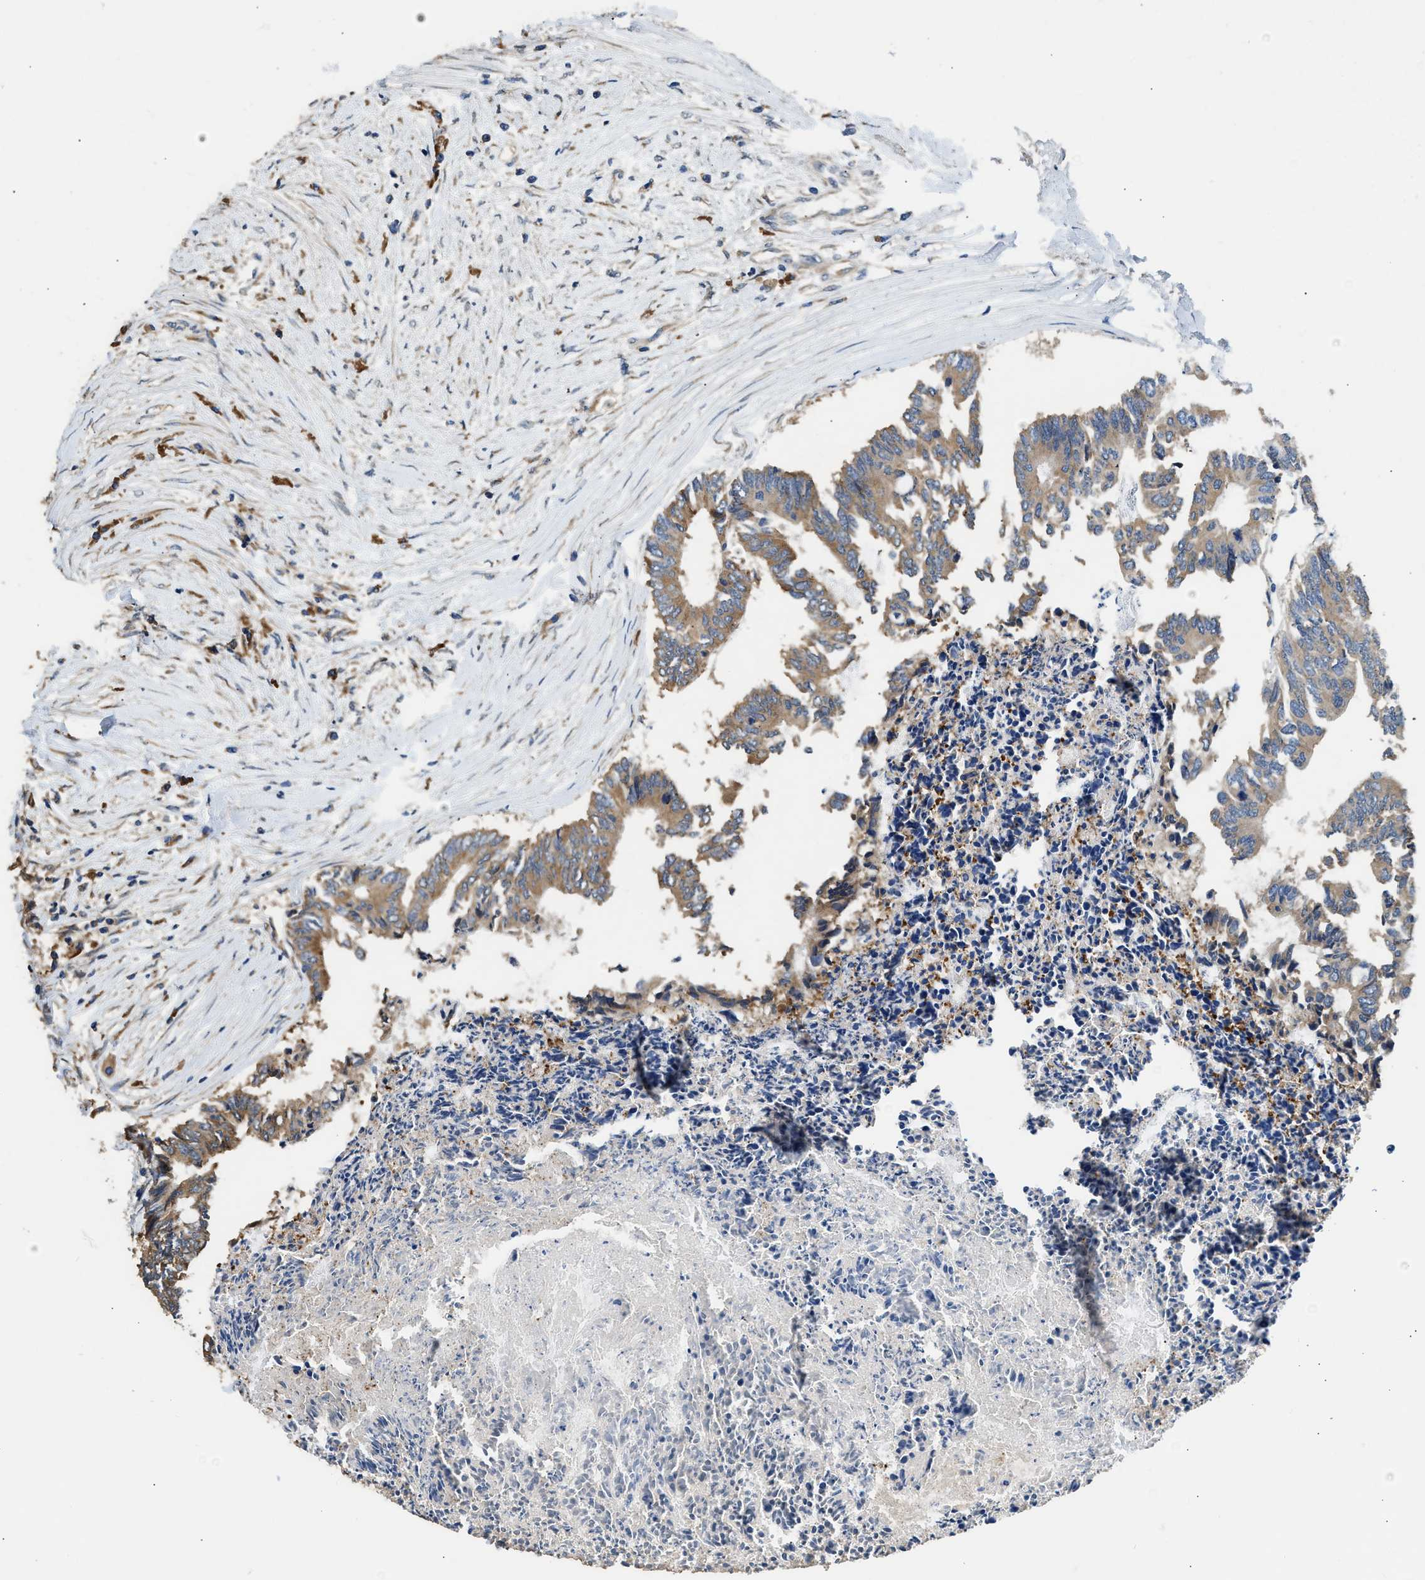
{"staining": {"intensity": "moderate", "quantity": ">75%", "location": "cytoplasmic/membranous"}, "tissue": "colorectal cancer", "cell_type": "Tumor cells", "image_type": "cancer", "snomed": [{"axis": "morphology", "description": "Adenocarcinoma, NOS"}, {"axis": "topography", "description": "Rectum"}], "caption": "The micrograph displays staining of colorectal cancer, revealing moderate cytoplasmic/membranous protein staining (brown color) within tumor cells.", "gene": "SLC36A4", "patient": {"sex": "male", "age": 63}}